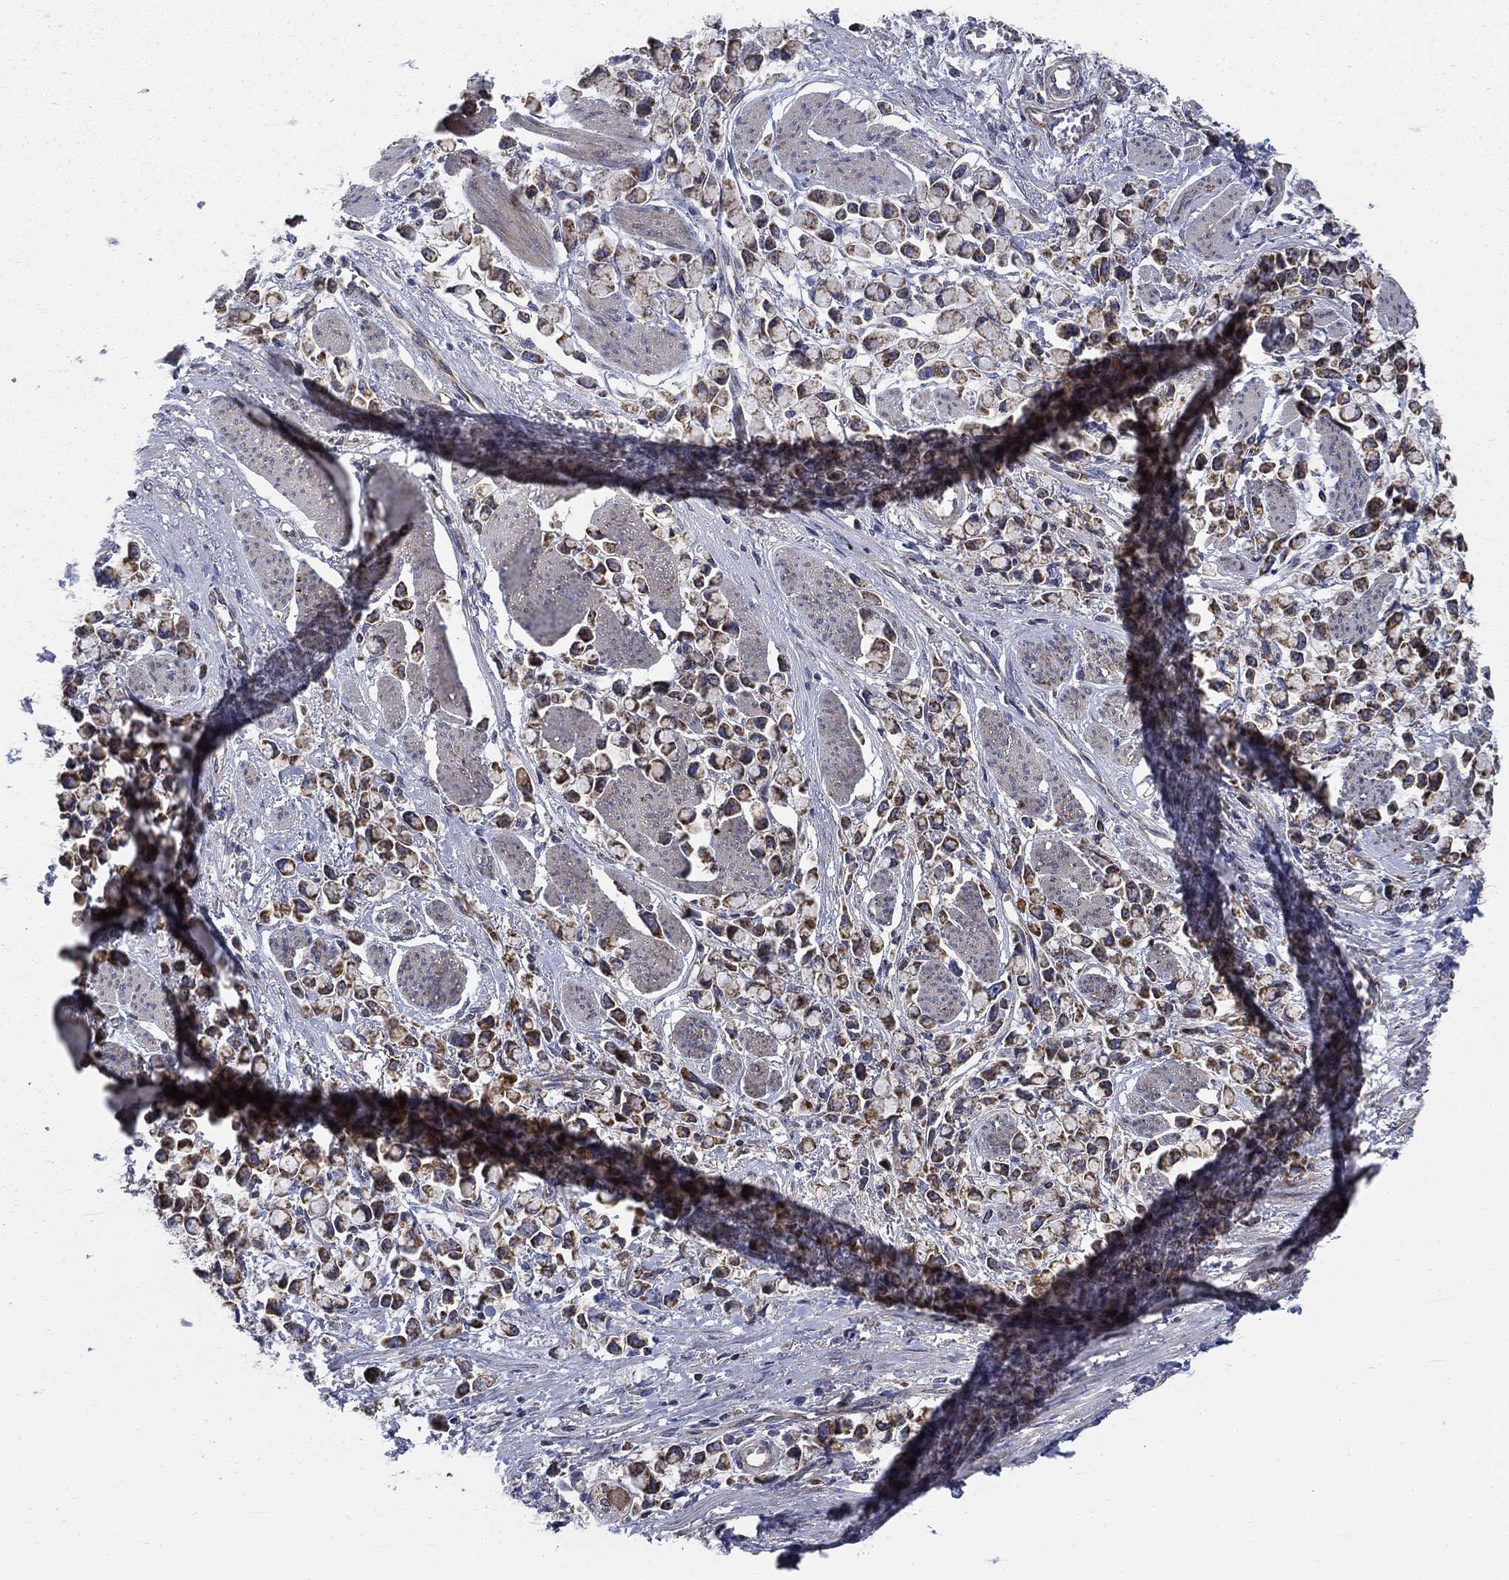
{"staining": {"intensity": "strong", "quantity": "25%-75%", "location": "cytoplasmic/membranous"}, "tissue": "stomach cancer", "cell_type": "Tumor cells", "image_type": "cancer", "snomed": [{"axis": "morphology", "description": "Adenocarcinoma, NOS"}, {"axis": "topography", "description": "Stomach"}], "caption": "The photomicrograph shows staining of stomach adenocarcinoma, revealing strong cytoplasmic/membranous protein expression (brown color) within tumor cells.", "gene": "NME7", "patient": {"sex": "female", "age": 81}}